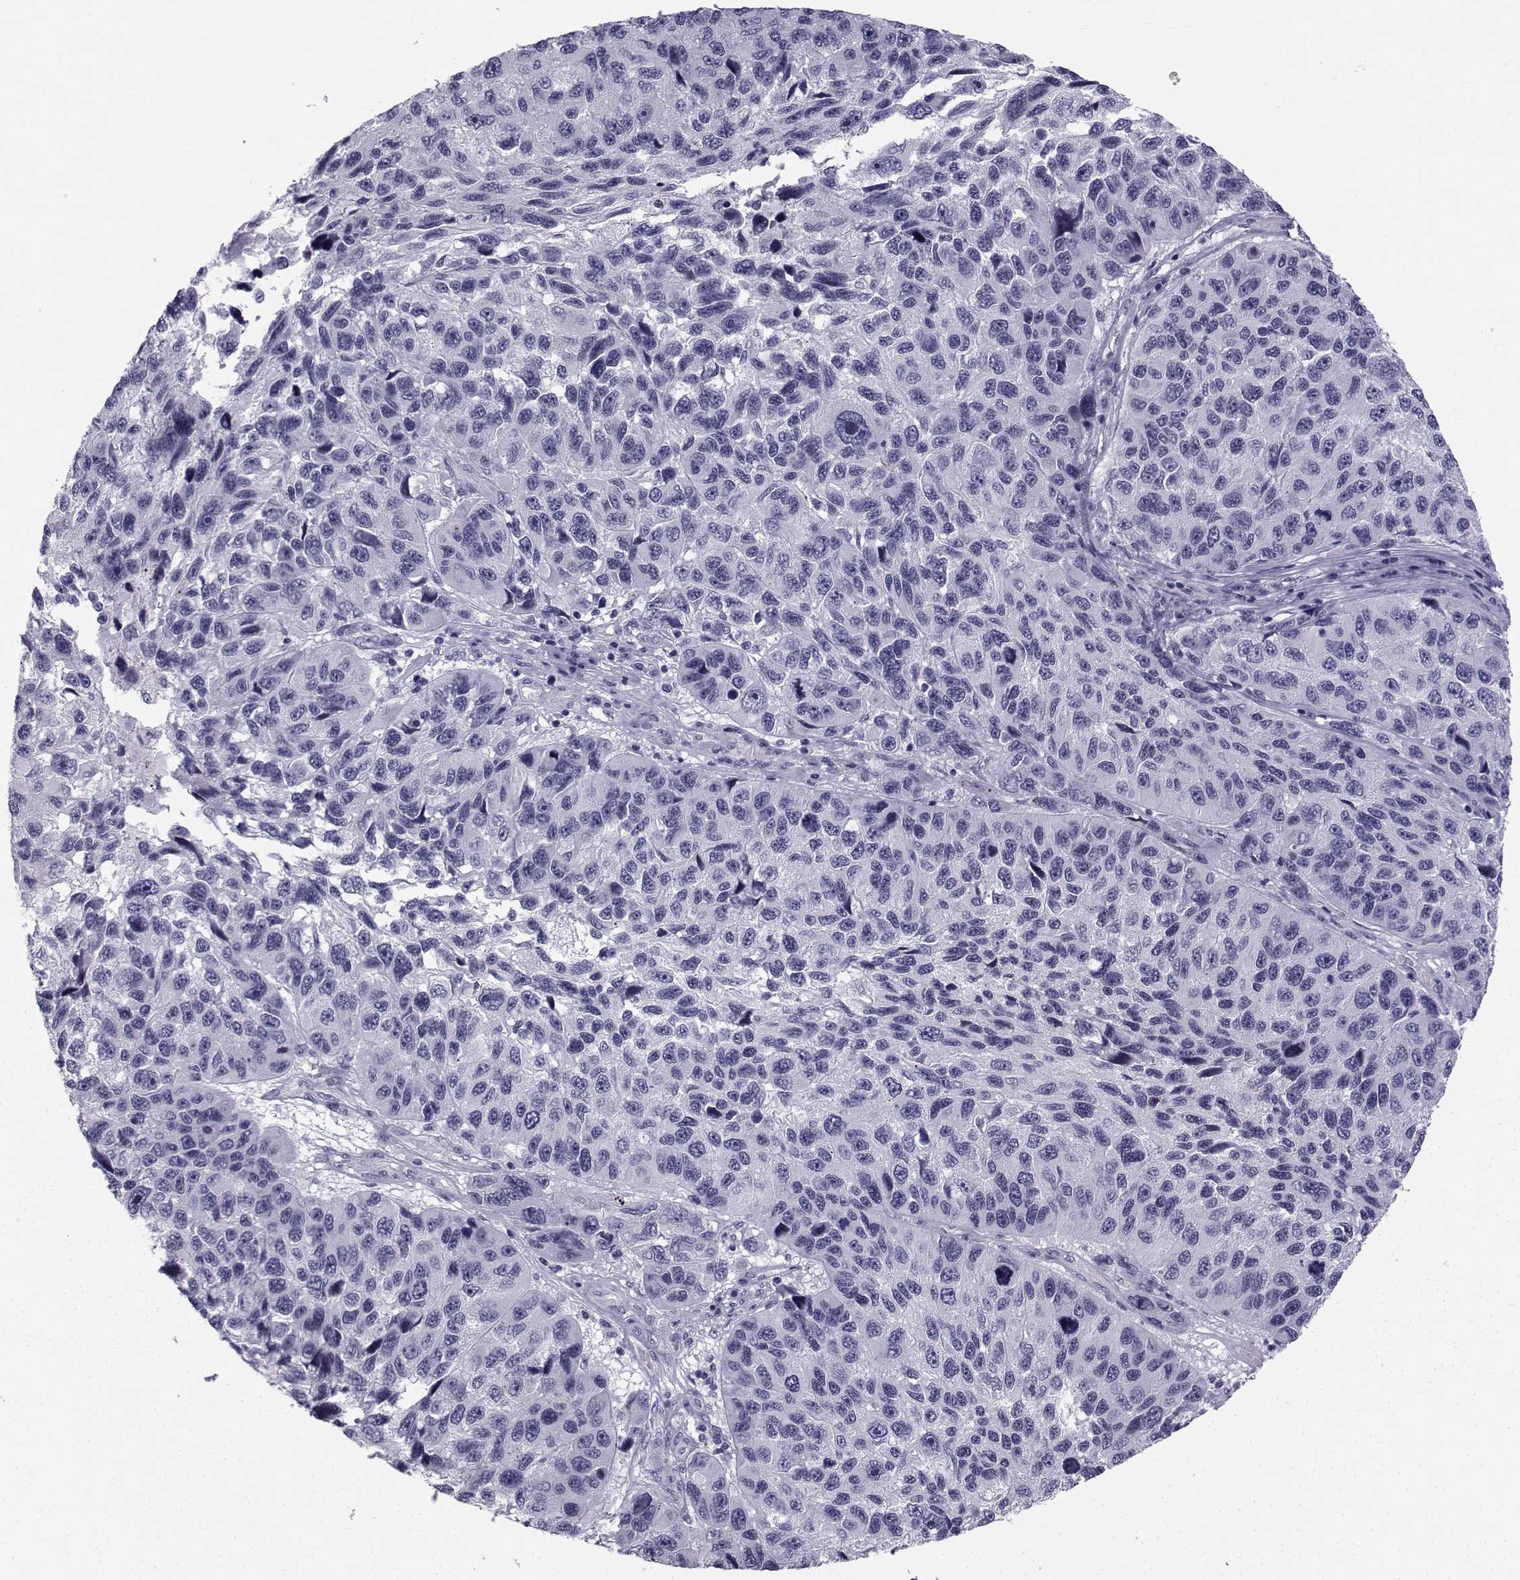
{"staining": {"intensity": "negative", "quantity": "none", "location": "none"}, "tissue": "melanoma", "cell_type": "Tumor cells", "image_type": "cancer", "snomed": [{"axis": "morphology", "description": "Malignant melanoma, NOS"}, {"axis": "topography", "description": "Skin"}], "caption": "Melanoma was stained to show a protein in brown. There is no significant expression in tumor cells.", "gene": "SPANXD", "patient": {"sex": "male", "age": 53}}